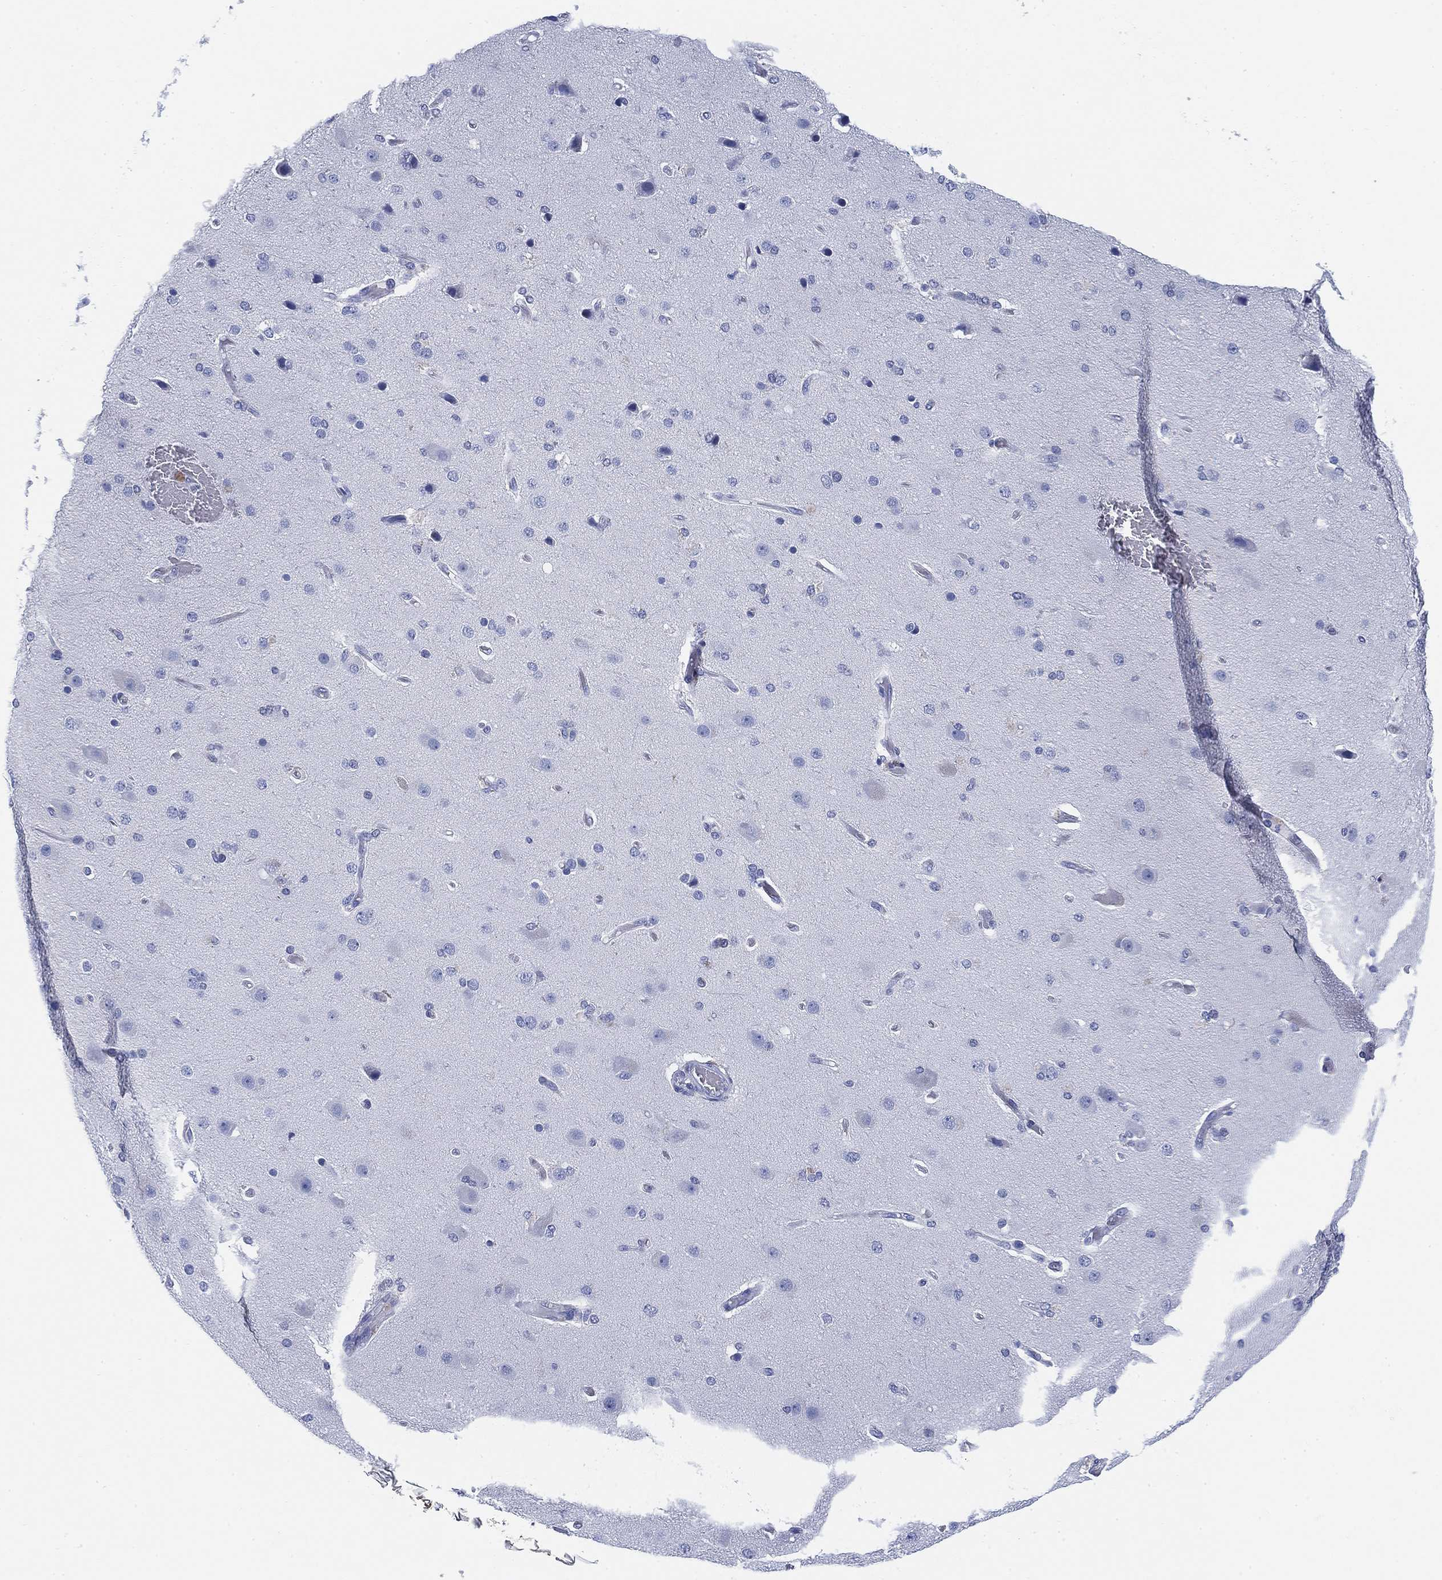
{"staining": {"intensity": "negative", "quantity": "none", "location": "none"}, "tissue": "cerebral cortex", "cell_type": "Endothelial cells", "image_type": "normal", "snomed": [{"axis": "morphology", "description": "Normal tissue, NOS"}, {"axis": "morphology", "description": "Glioma, malignant, High grade"}, {"axis": "topography", "description": "Cerebral cortex"}], "caption": "Immunohistochemistry histopathology image of benign human cerebral cortex stained for a protein (brown), which displays no expression in endothelial cells.", "gene": "FYB1", "patient": {"sex": "male", "age": 77}}